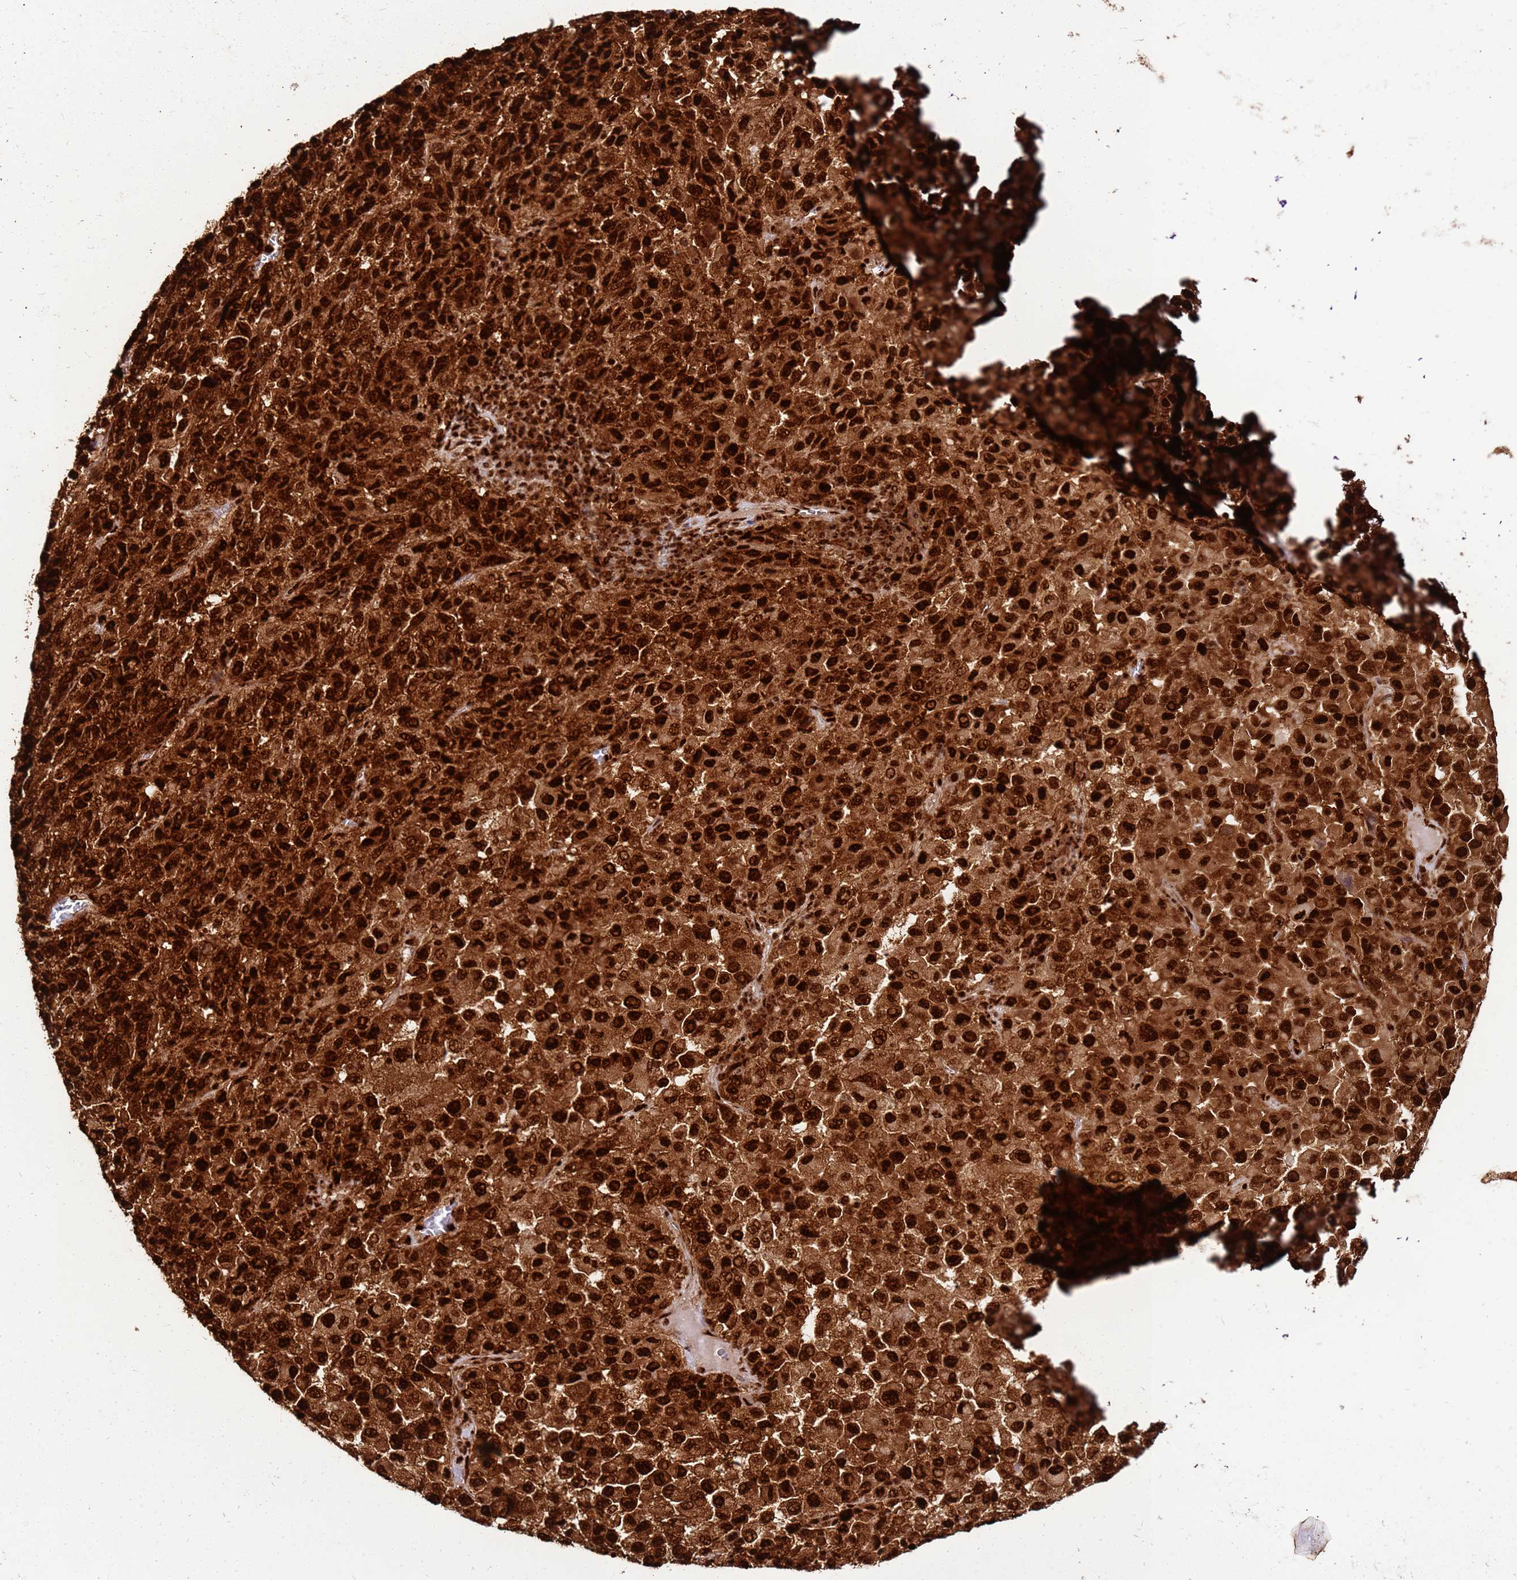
{"staining": {"intensity": "strong", "quantity": ">75%", "location": "cytoplasmic/membranous,nuclear"}, "tissue": "melanoma", "cell_type": "Tumor cells", "image_type": "cancer", "snomed": [{"axis": "morphology", "description": "Malignant melanoma, Metastatic site"}, {"axis": "topography", "description": "Lung"}], "caption": "Melanoma stained with immunohistochemistry shows strong cytoplasmic/membranous and nuclear staining in approximately >75% of tumor cells. Nuclei are stained in blue.", "gene": "HNRNPAB", "patient": {"sex": "male", "age": 64}}